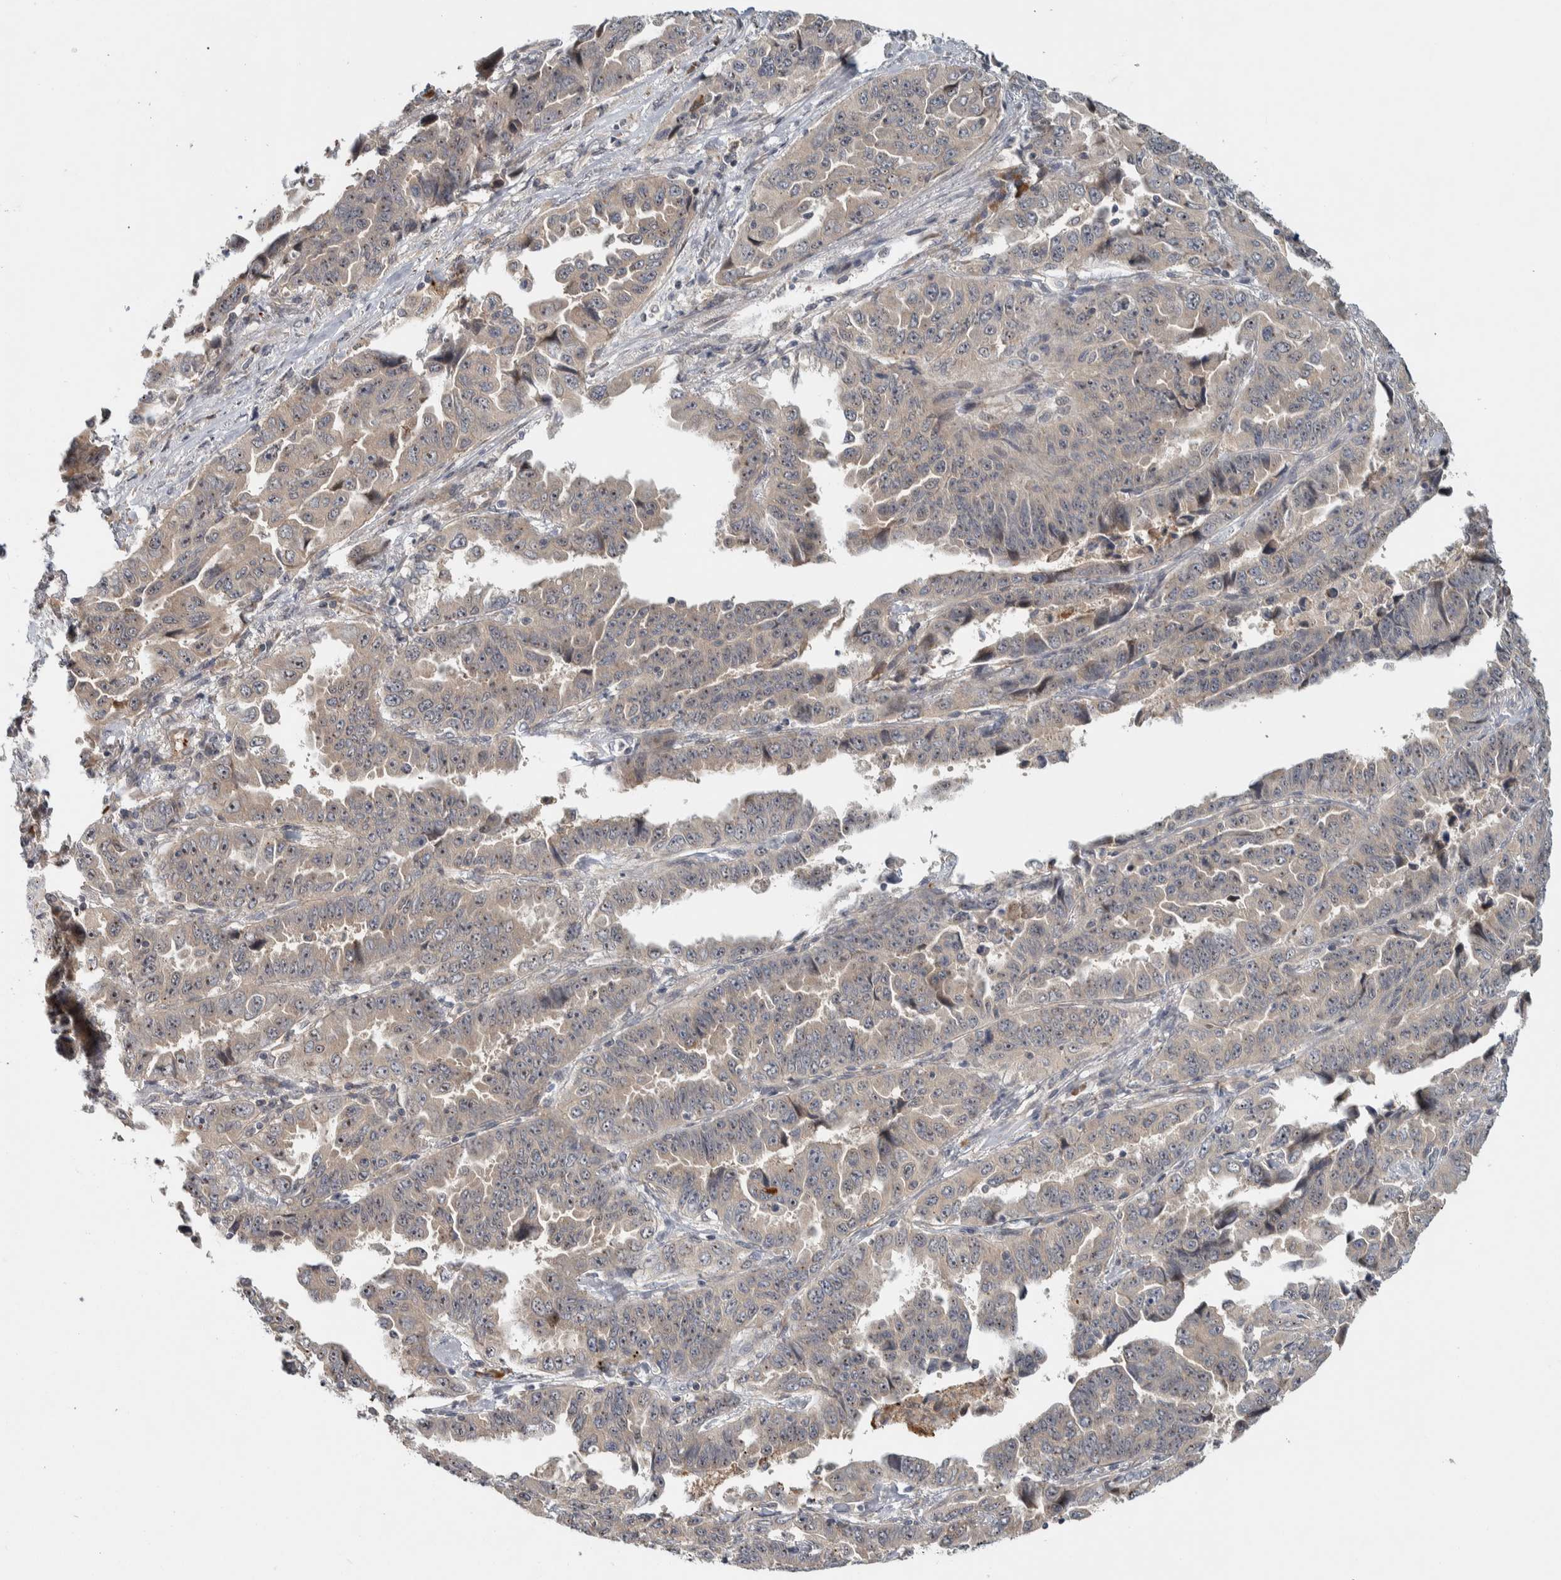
{"staining": {"intensity": "weak", "quantity": "<25%", "location": "cytoplasmic/membranous"}, "tissue": "lung cancer", "cell_type": "Tumor cells", "image_type": "cancer", "snomed": [{"axis": "morphology", "description": "Adenocarcinoma, NOS"}, {"axis": "topography", "description": "Lung"}], "caption": "The photomicrograph exhibits no significant positivity in tumor cells of lung adenocarcinoma.", "gene": "TBC1D31", "patient": {"sex": "female", "age": 51}}